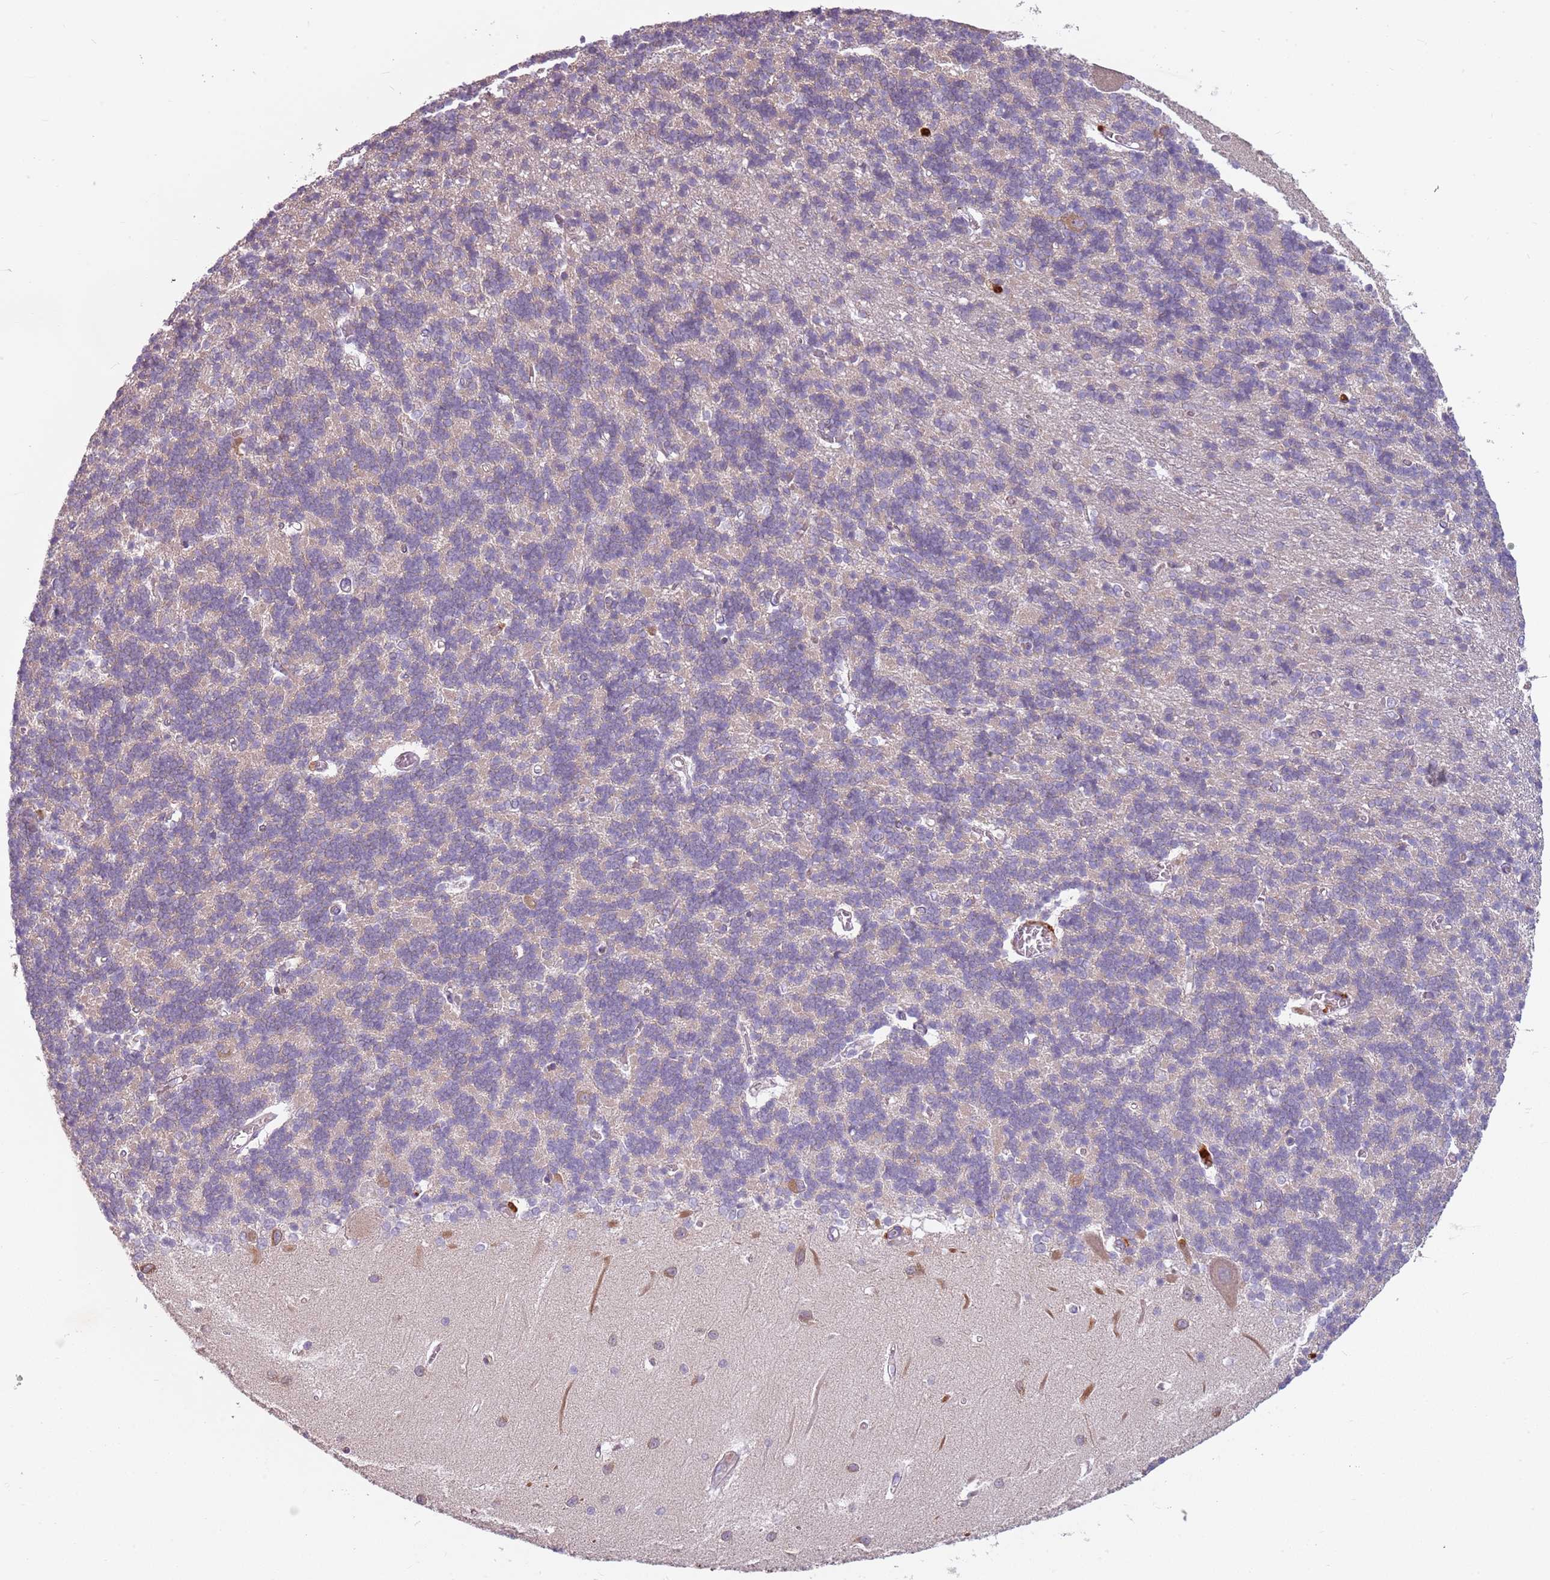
{"staining": {"intensity": "negative", "quantity": "none", "location": "none"}, "tissue": "cerebellum", "cell_type": "Cells in granular layer", "image_type": "normal", "snomed": [{"axis": "morphology", "description": "Normal tissue, NOS"}, {"axis": "topography", "description": "Cerebellum"}], "caption": "DAB (3,3'-diaminobenzidine) immunohistochemical staining of unremarkable cerebellum demonstrates no significant positivity in cells in granular layer. (DAB (3,3'-diaminobenzidine) immunohistochemistry (IHC) visualized using brightfield microscopy, high magnification).", "gene": "SPAG4", "patient": {"sex": "male", "age": 37}}